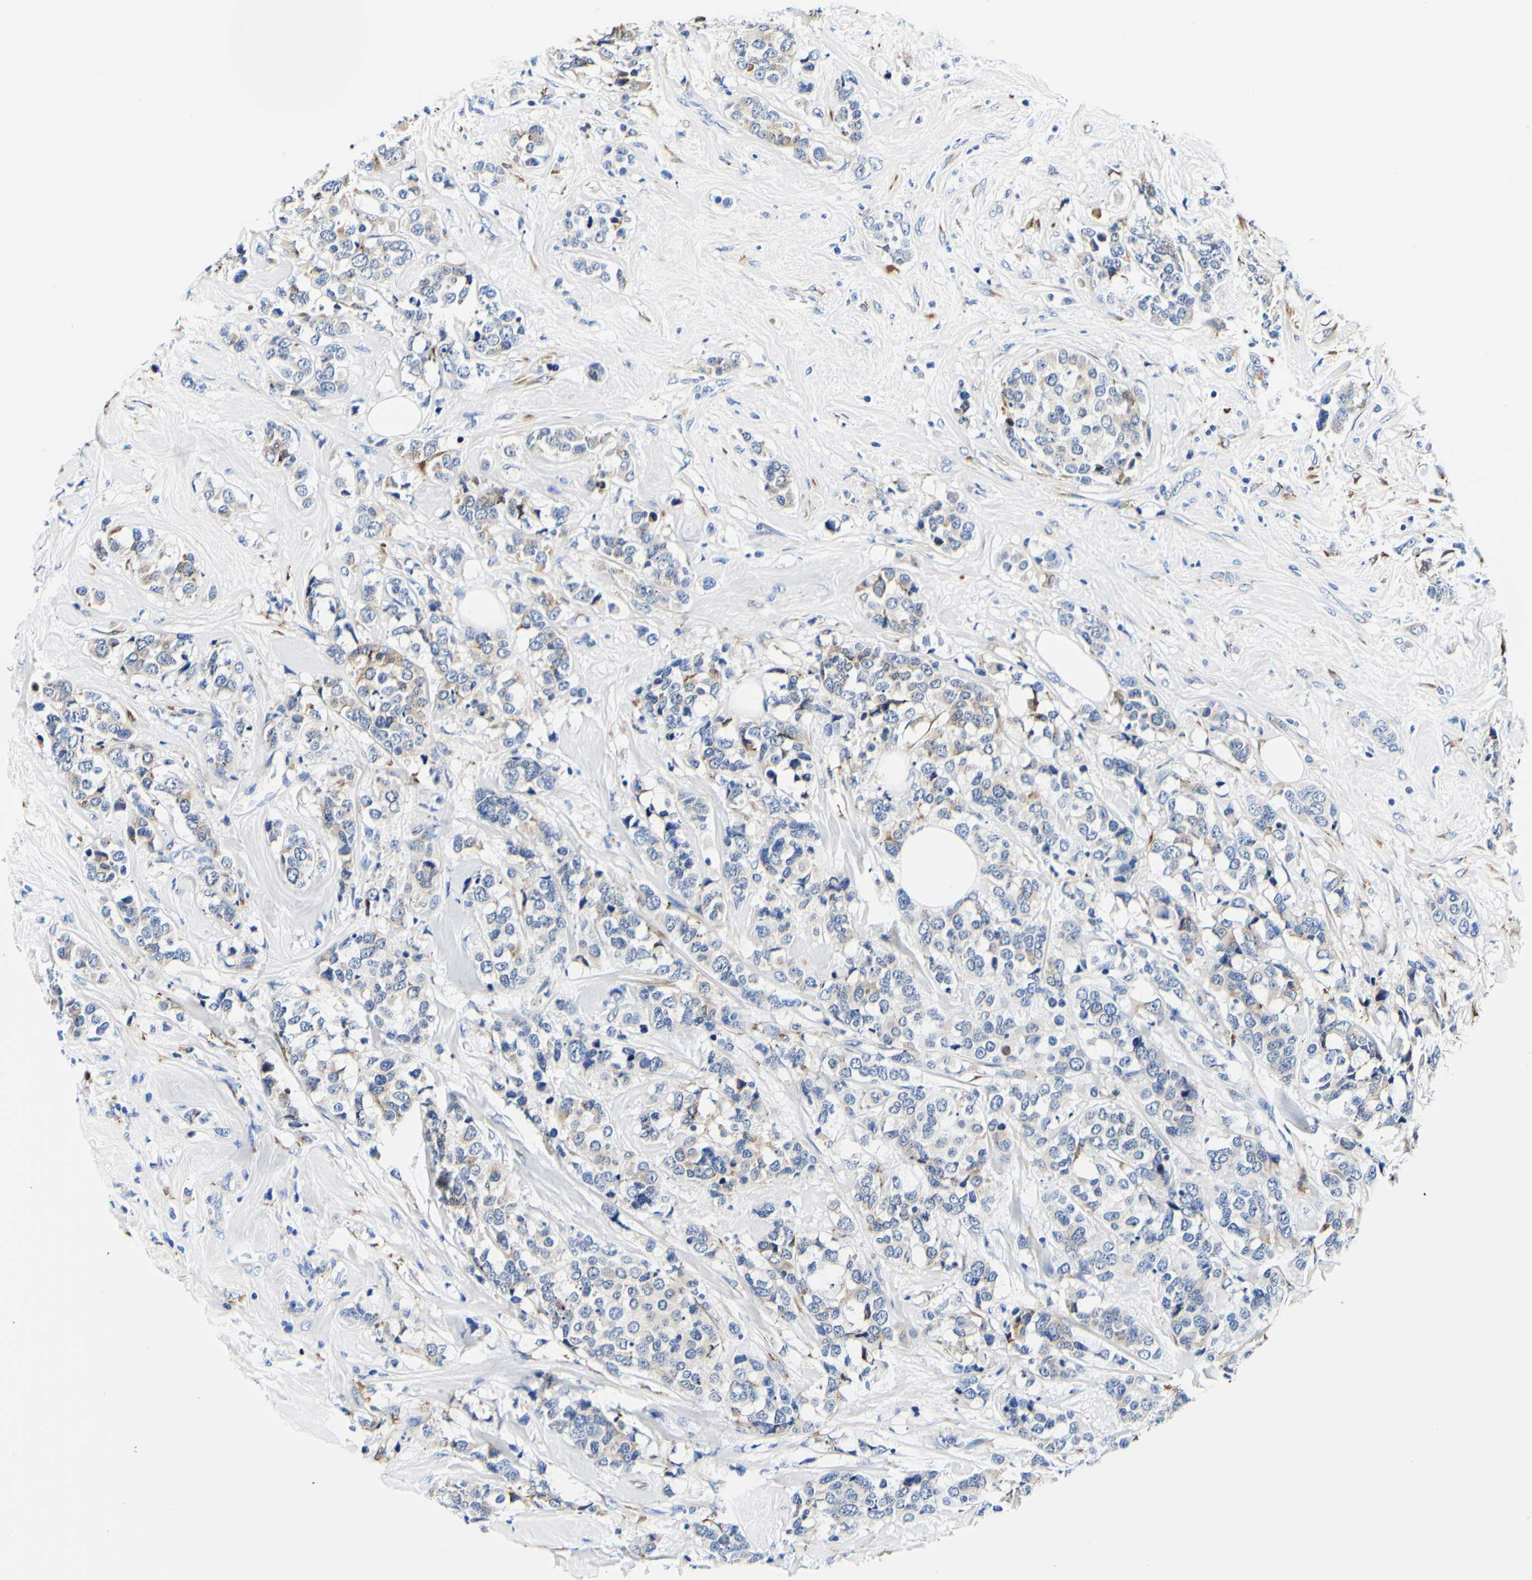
{"staining": {"intensity": "negative", "quantity": "none", "location": "none"}, "tissue": "breast cancer", "cell_type": "Tumor cells", "image_type": "cancer", "snomed": [{"axis": "morphology", "description": "Lobular carcinoma"}, {"axis": "topography", "description": "Breast"}], "caption": "Image shows no protein expression in tumor cells of lobular carcinoma (breast) tissue. (DAB (3,3'-diaminobenzidine) immunohistochemistry with hematoxylin counter stain).", "gene": "P4HB", "patient": {"sex": "female", "age": 59}}